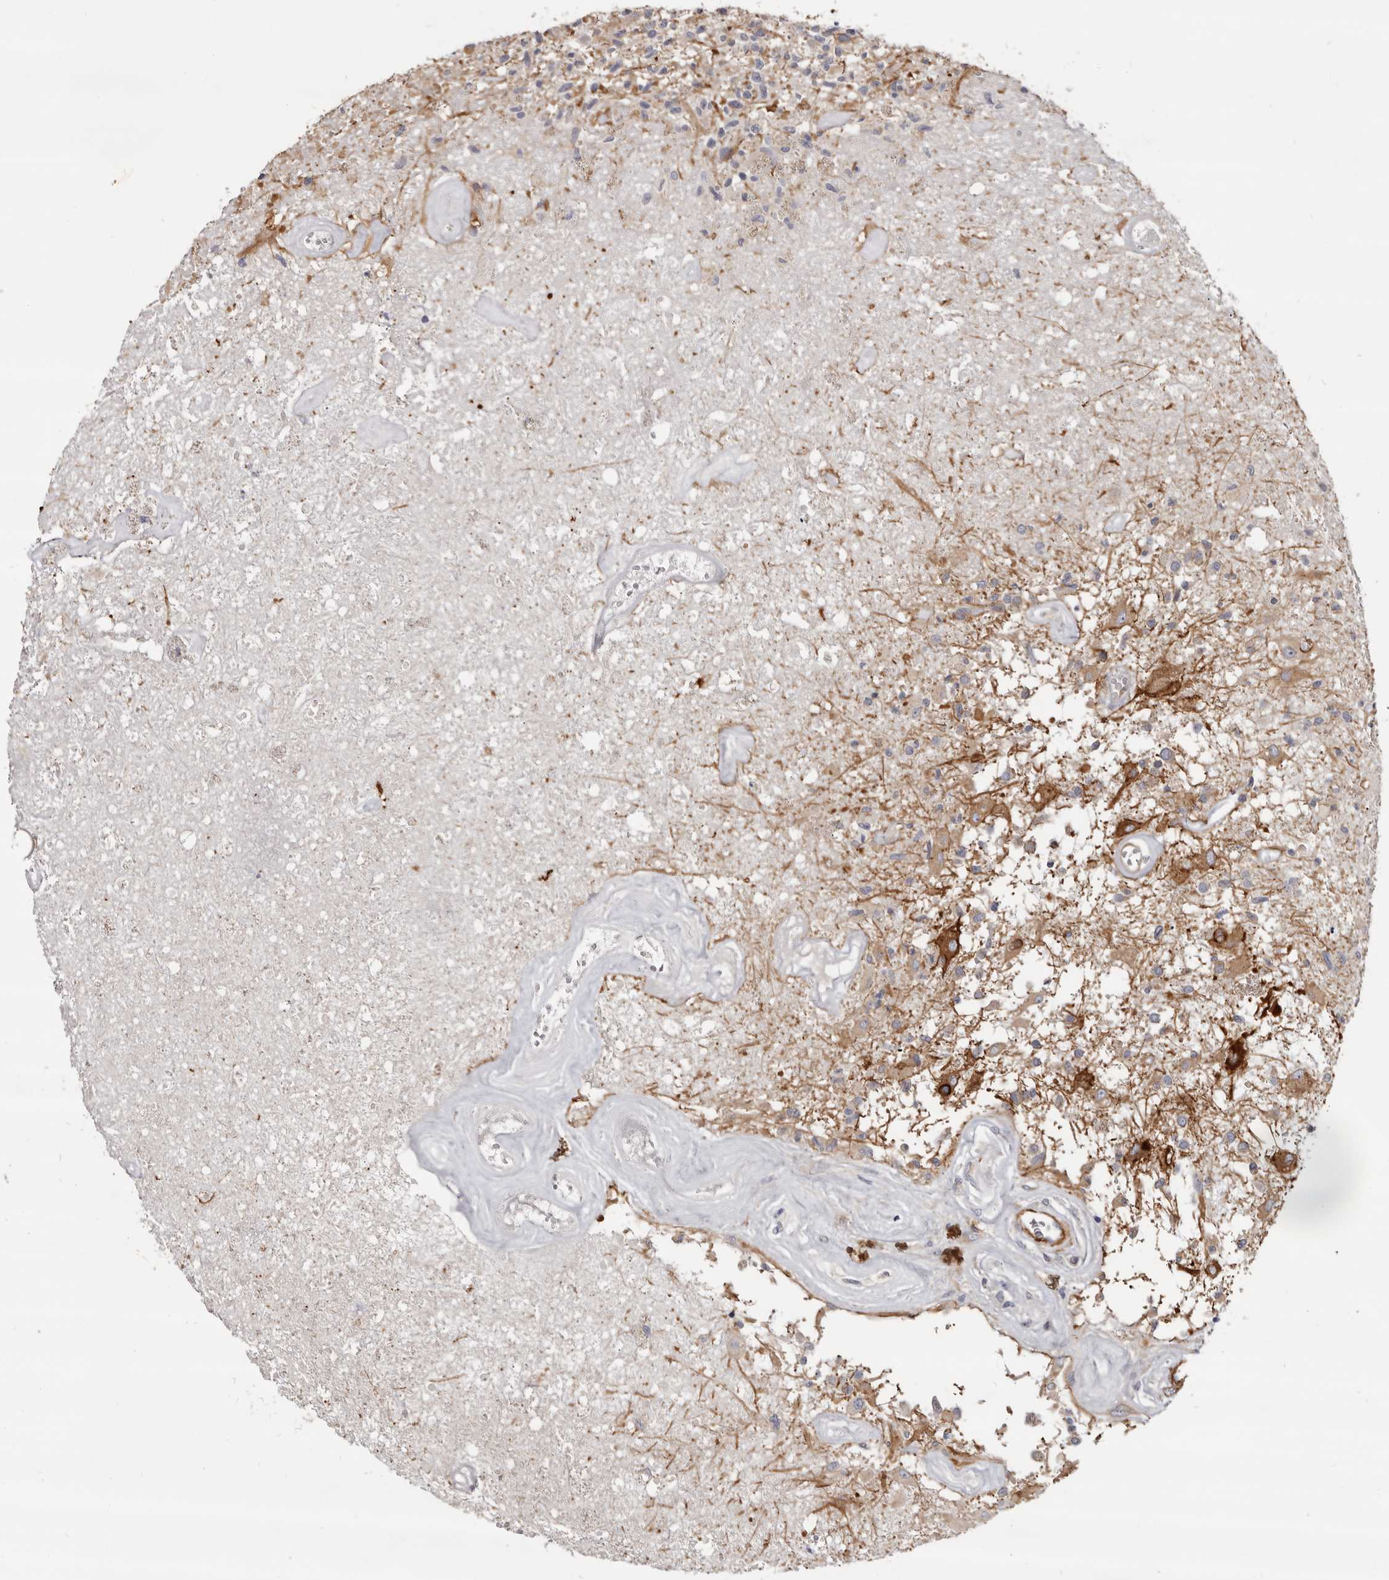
{"staining": {"intensity": "strong", "quantity": "25%-75%", "location": "cytoplasmic/membranous"}, "tissue": "glioma", "cell_type": "Tumor cells", "image_type": "cancer", "snomed": [{"axis": "morphology", "description": "Glioma, malignant, High grade"}, {"axis": "morphology", "description": "Glioblastoma, NOS"}, {"axis": "topography", "description": "Brain"}], "caption": "Strong cytoplasmic/membranous positivity is present in approximately 25%-75% of tumor cells in high-grade glioma (malignant).", "gene": "CGN", "patient": {"sex": "male", "age": 60}}